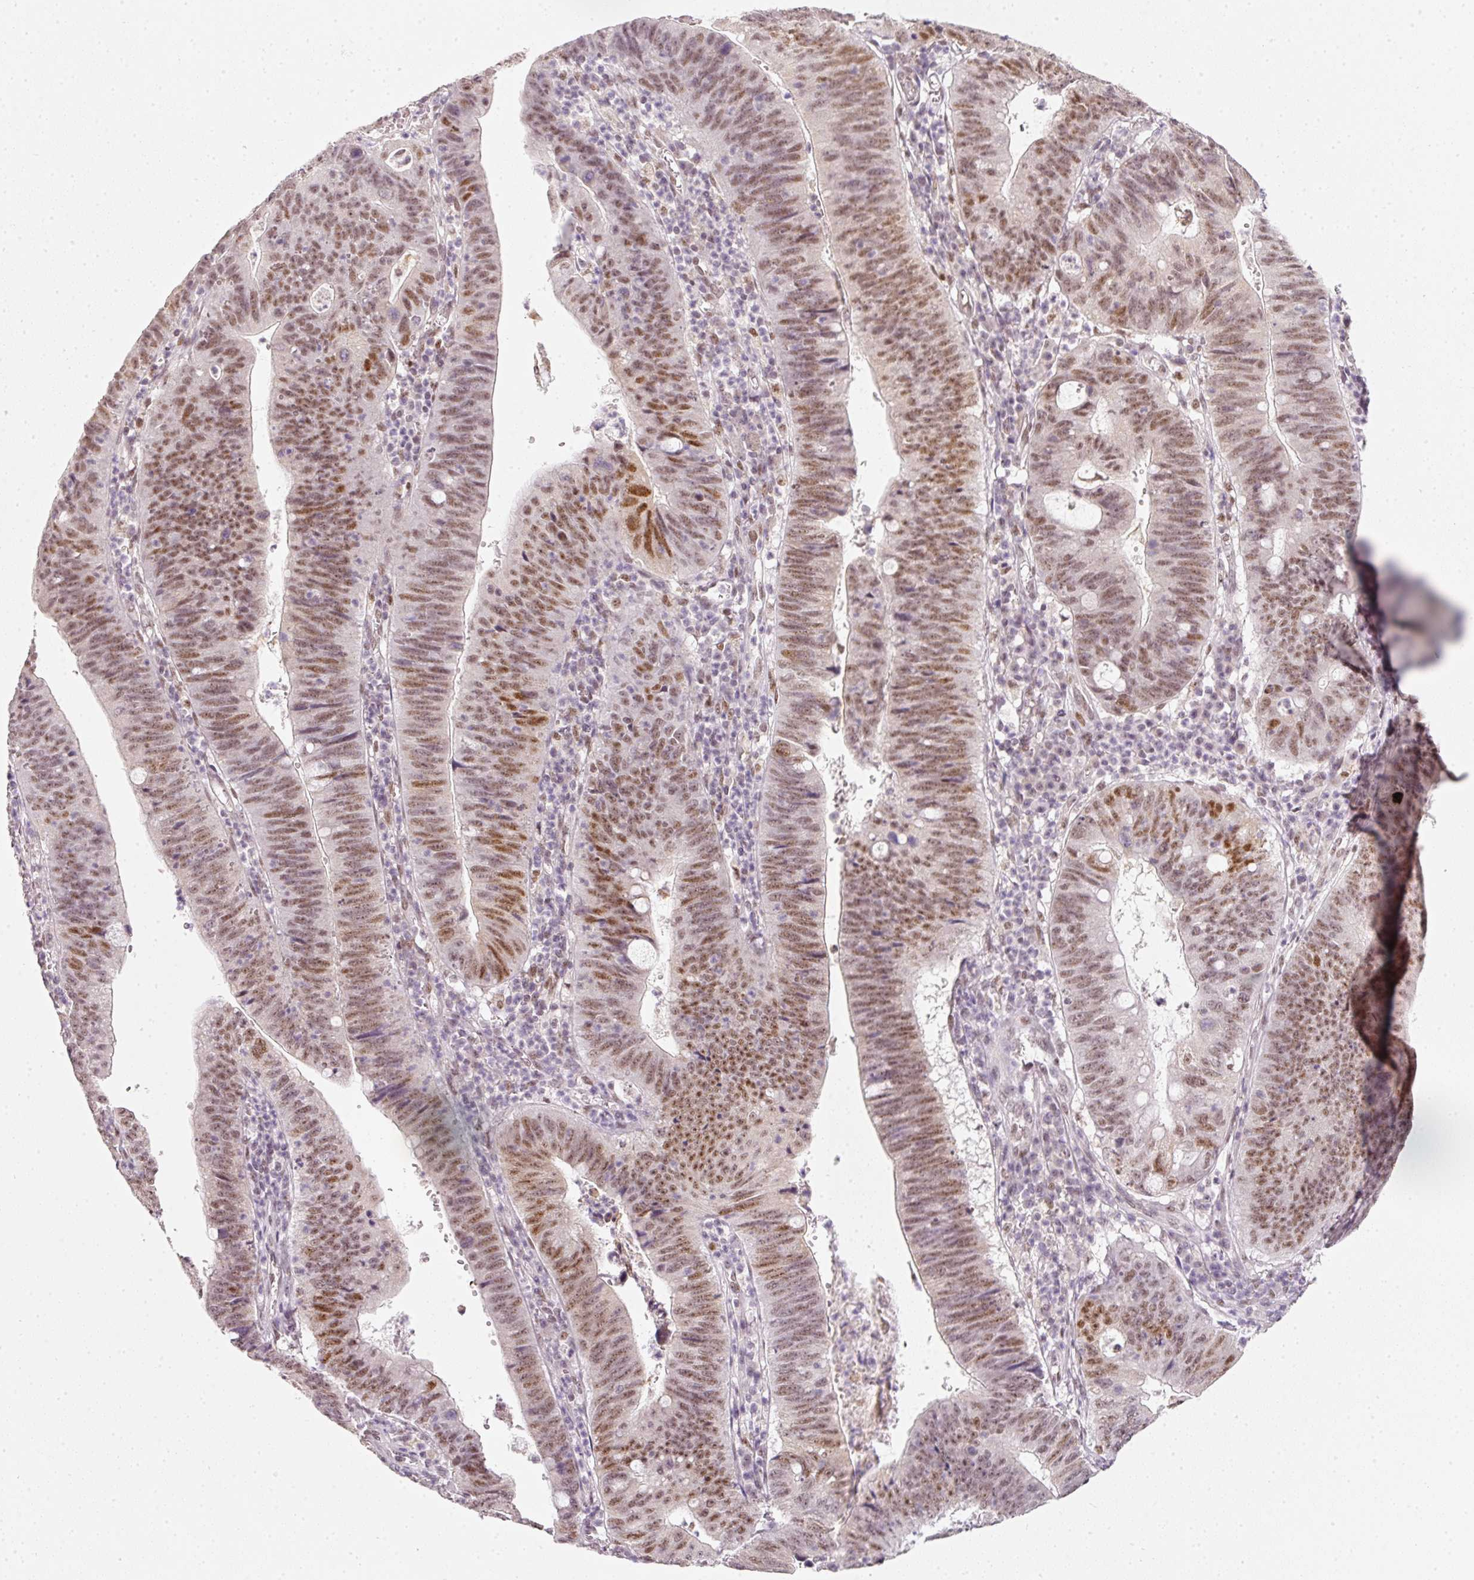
{"staining": {"intensity": "moderate", "quantity": "25%-75%", "location": "nuclear"}, "tissue": "stomach cancer", "cell_type": "Tumor cells", "image_type": "cancer", "snomed": [{"axis": "morphology", "description": "Adenocarcinoma, NOS"}, {"axis": "topography", "description": "Stomach"}], "caption": "High-magnification brightfield microscopy of stomach cancer (adenocarcinoma) stained with DAB (3,3'-diaminobenzidine) (brown) and counterstained with hematoxylin (blue). tumor cells exhibit moderate nuclear positivity is appreciated in about25%-75% of cells.", "gene": "FSTL3", "patient": {"sex": "male", "age": 59}}